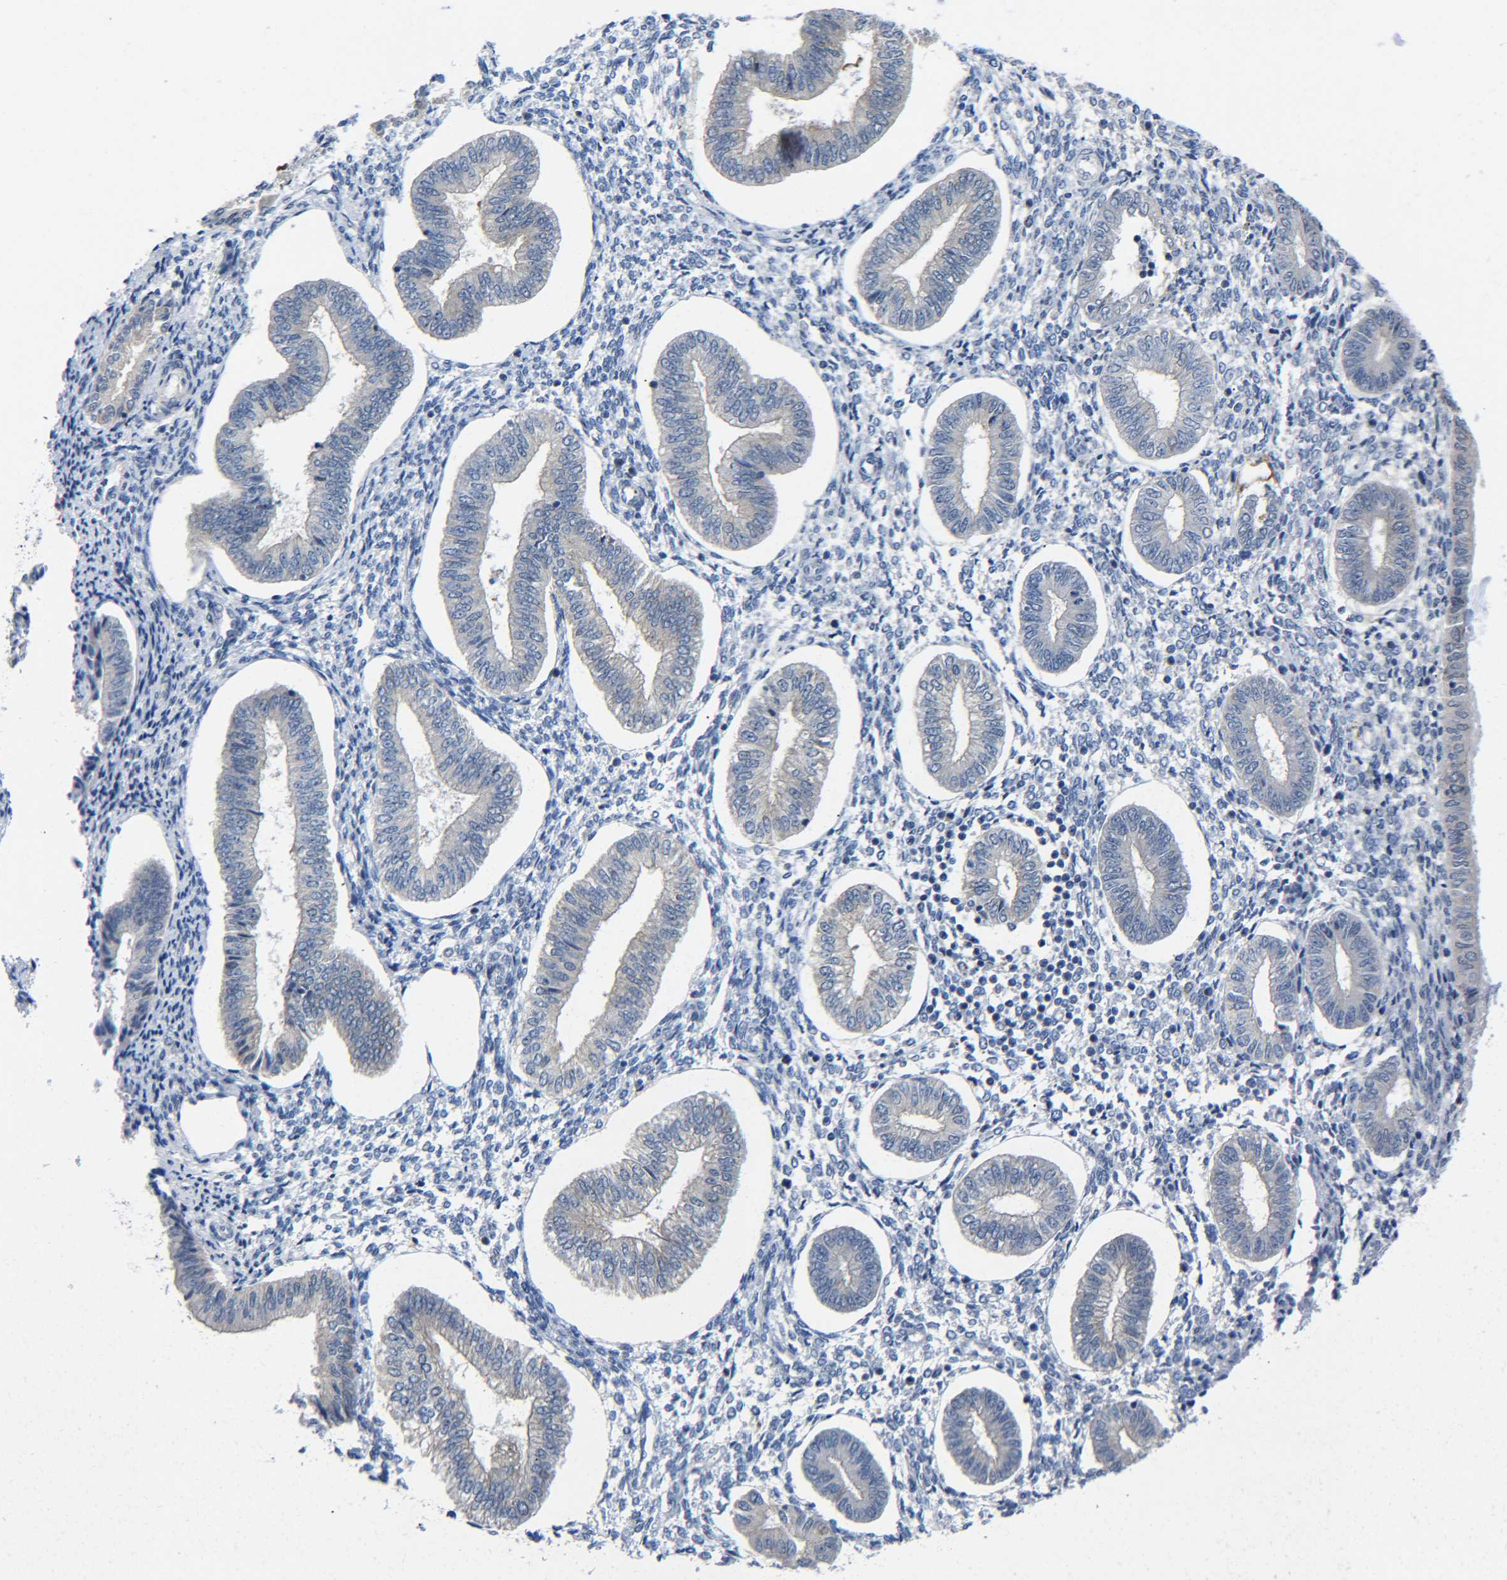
{"staining": {"intensity": "negative", "quantity": "none", "location": "none"}, "tissue": "endometrium", "cell_type": "Cells in endometrial stroma", "image_type": "normal", "snomed": [{"axis": "morphology", "description": "Normal tissue, NOS"}, {"axis": "topography", "description": "Endometrium"}], "caption": "High power microscopy micrograph of an IHC photomicrograph of unremarkable endometrium, revealing no significant positivity in cells in endometrial stroma.", "gene": "CMTM1", "patient": {"sex": "female", "age": 50}}